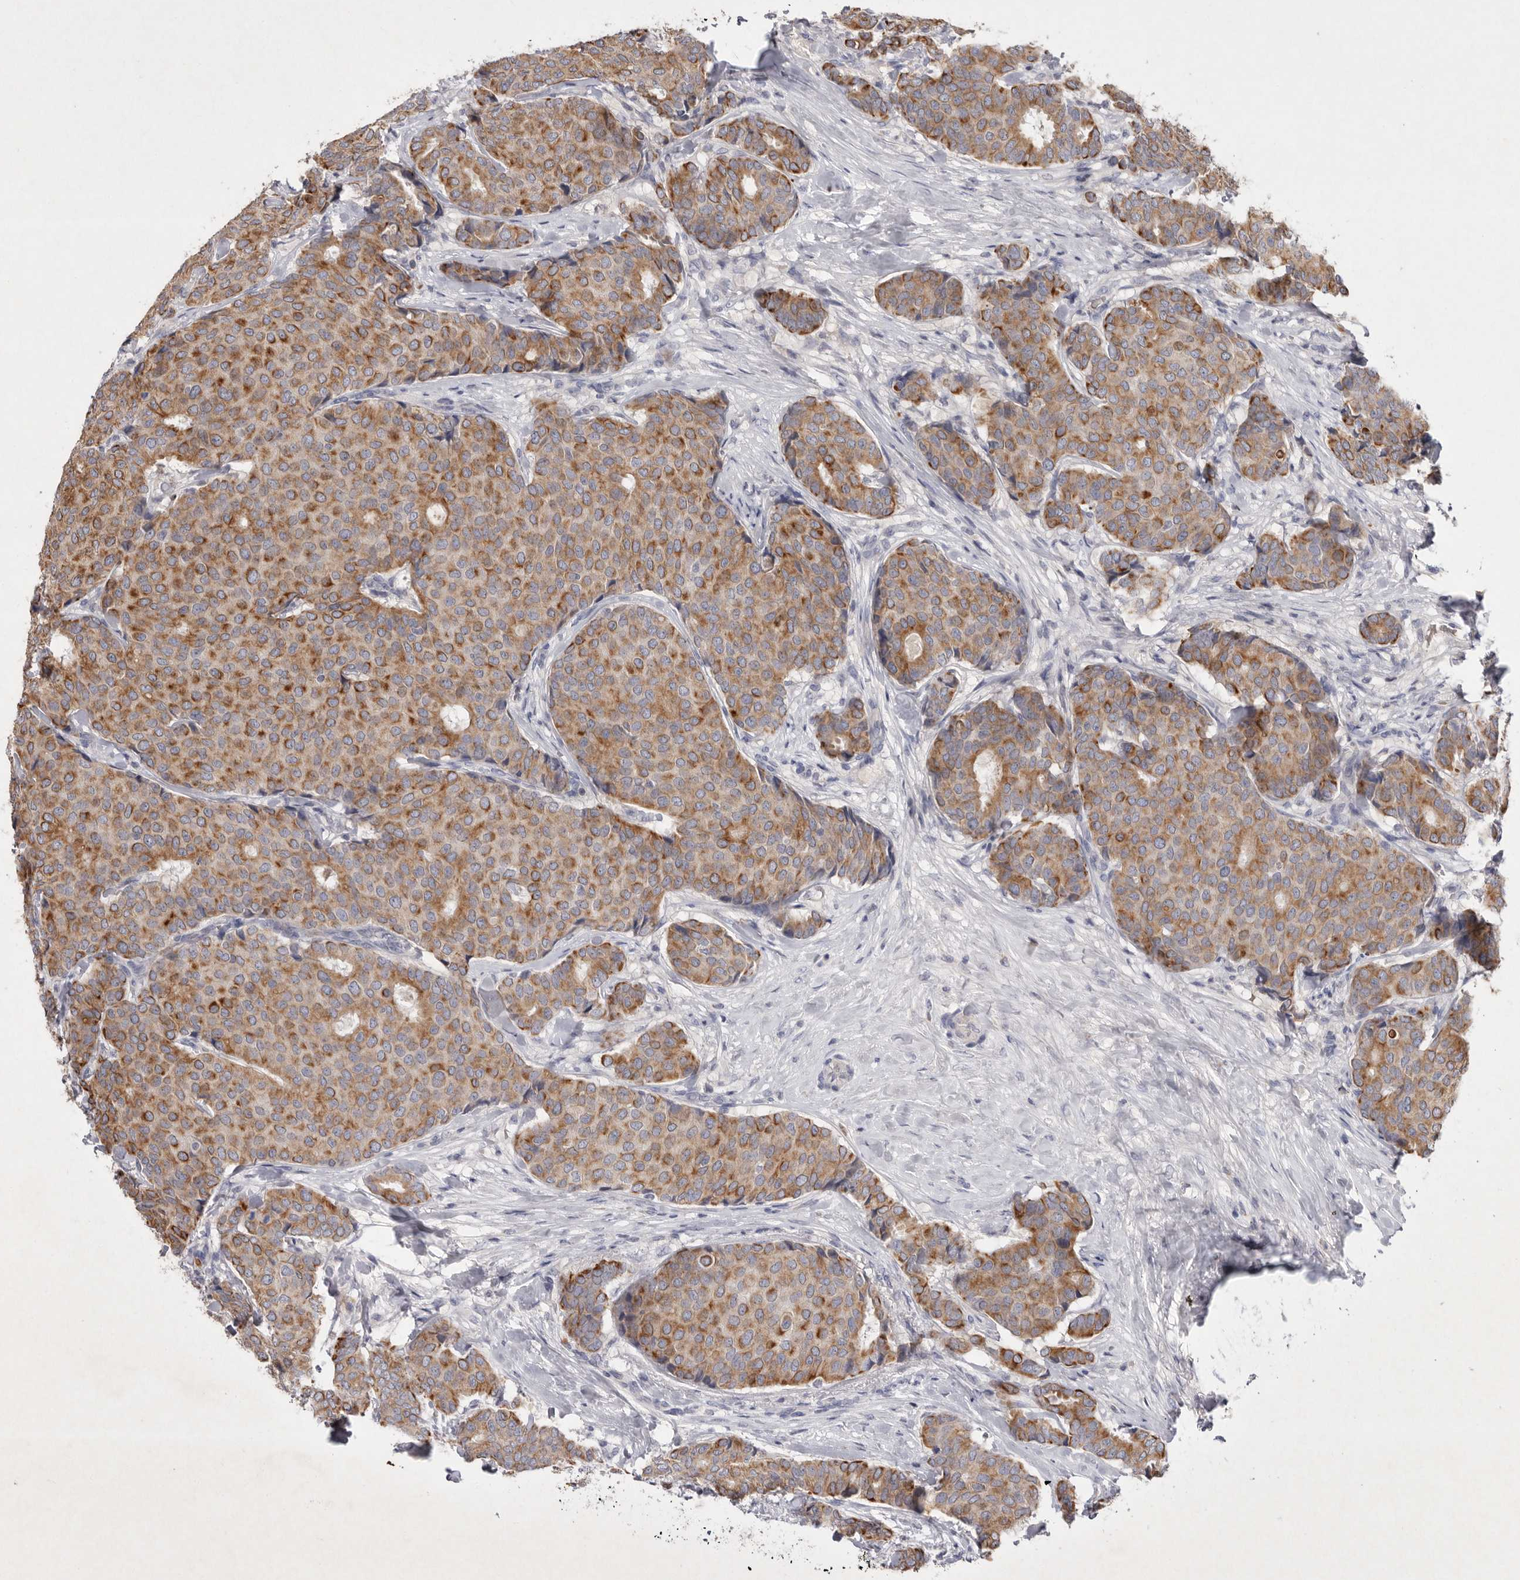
{"staining": {"intensity": "moderate", "quantity": ">75%", "location": "cytoplasmic/membranous"}, "tissue": "breast cancer", "cell_type": "Tumor cells", "image_type": "cancer", "snomed": [{"axis": "morphology", "description": "Duct carcinoma"}, {"axis": "topography", "description": "Breast"}], "caption": "This is a micrograph of immunohistochemistry staining of breast invasive ductal carcinoma, which shows moderate positivity in the cytoplasmic/membranous of tumor cells.", "gene": "TNFSF14", "patient": {"sex": "female", "age": 75}}